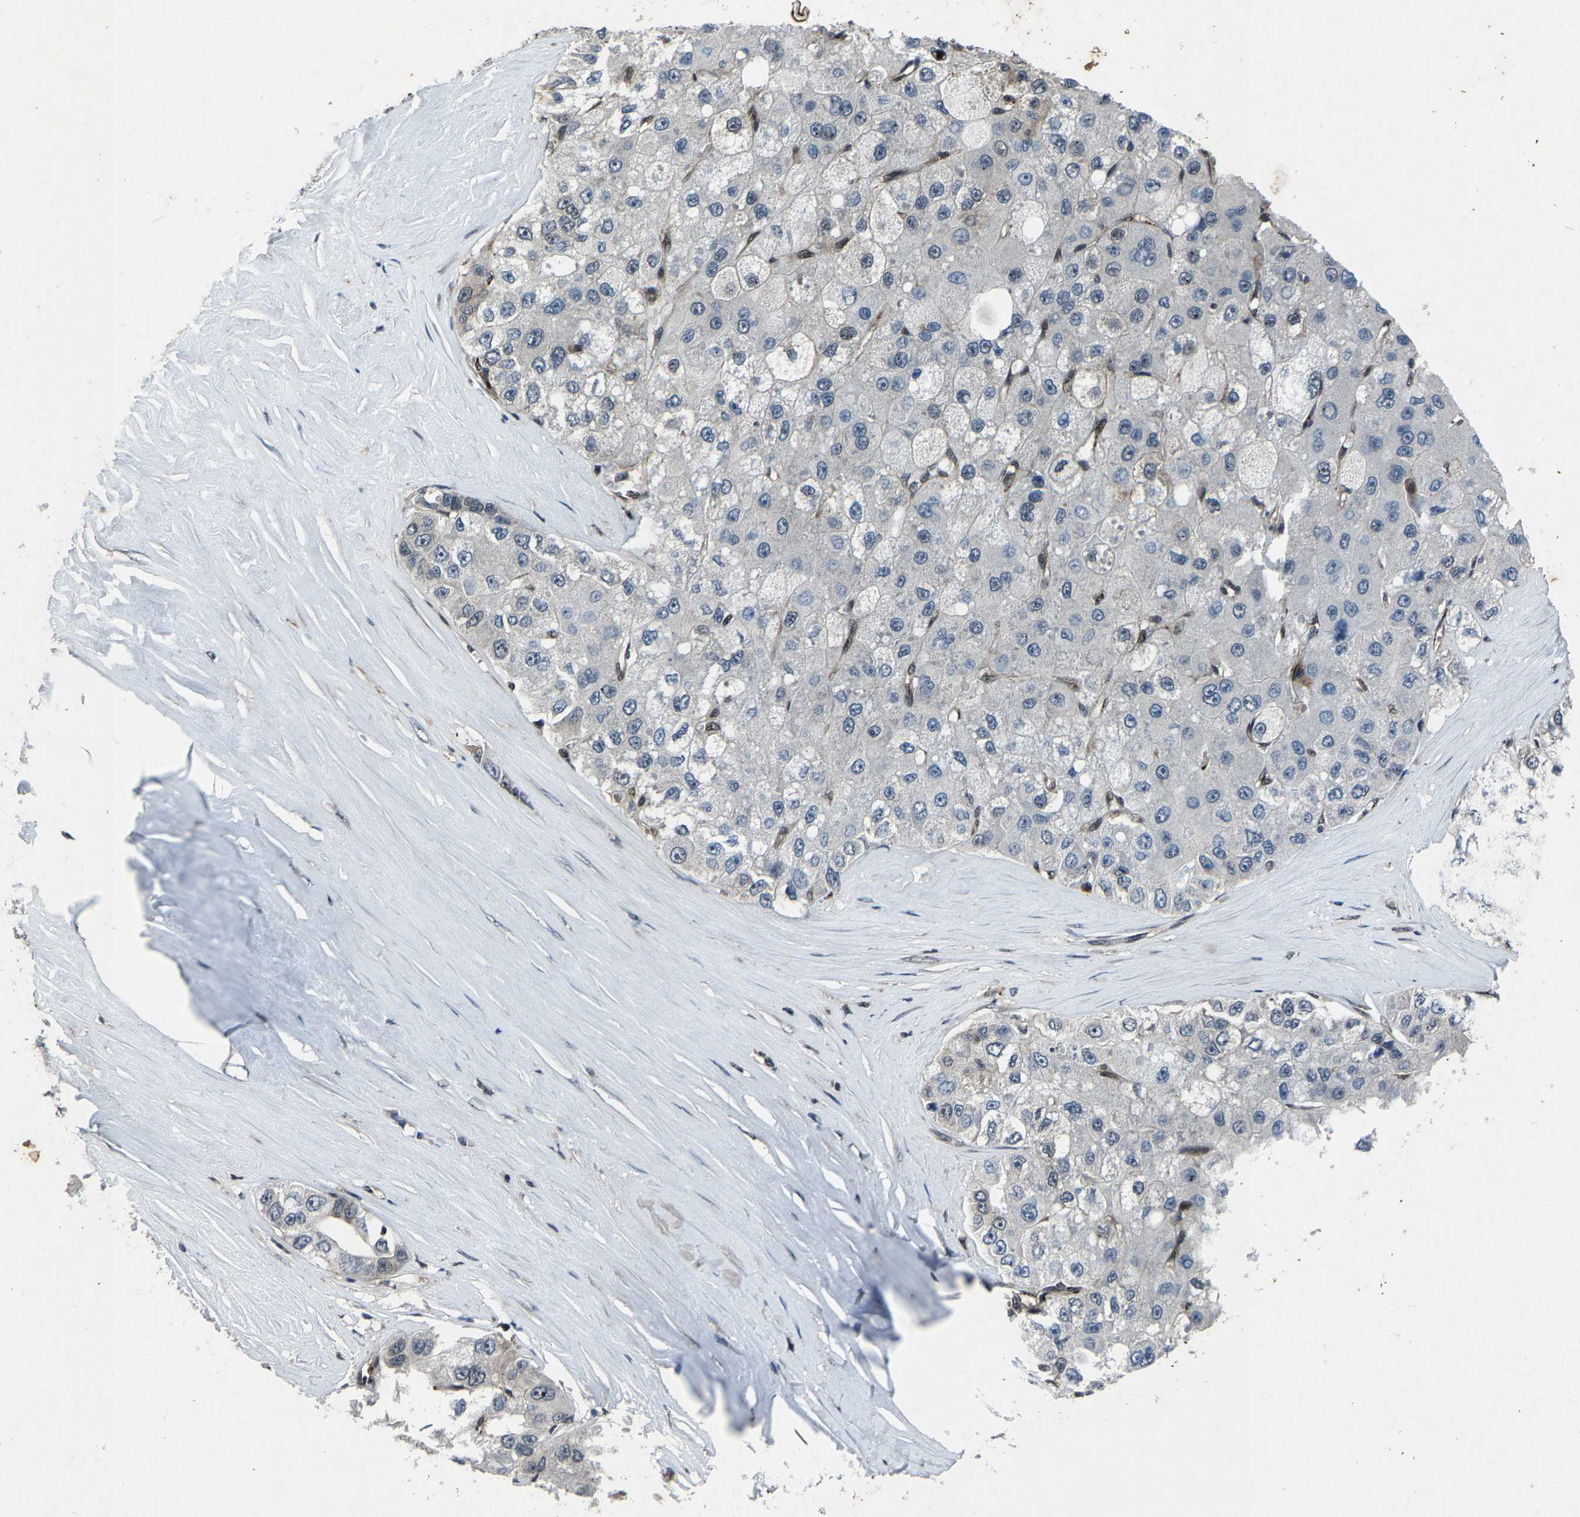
{"staining": {"intensity": "weak", "quantity": "<25%", "location": "cytoplasmic/membranous,nuclear"}, "tissue": "liver cancer", "cell_type": "Tumor cells", "image_type": "cancer", "snomed": [{"axis": "morphology", "description": "Carcinoma, Hepatocellular, NOS"}, {"axis": "topography", "description": "Liver"}], "caption": "The photomicrograph exhibits no staining of tumor cells in liver cancer.", "gene": "ATXN3", "patient": {"sex": "male", "age": 80}}